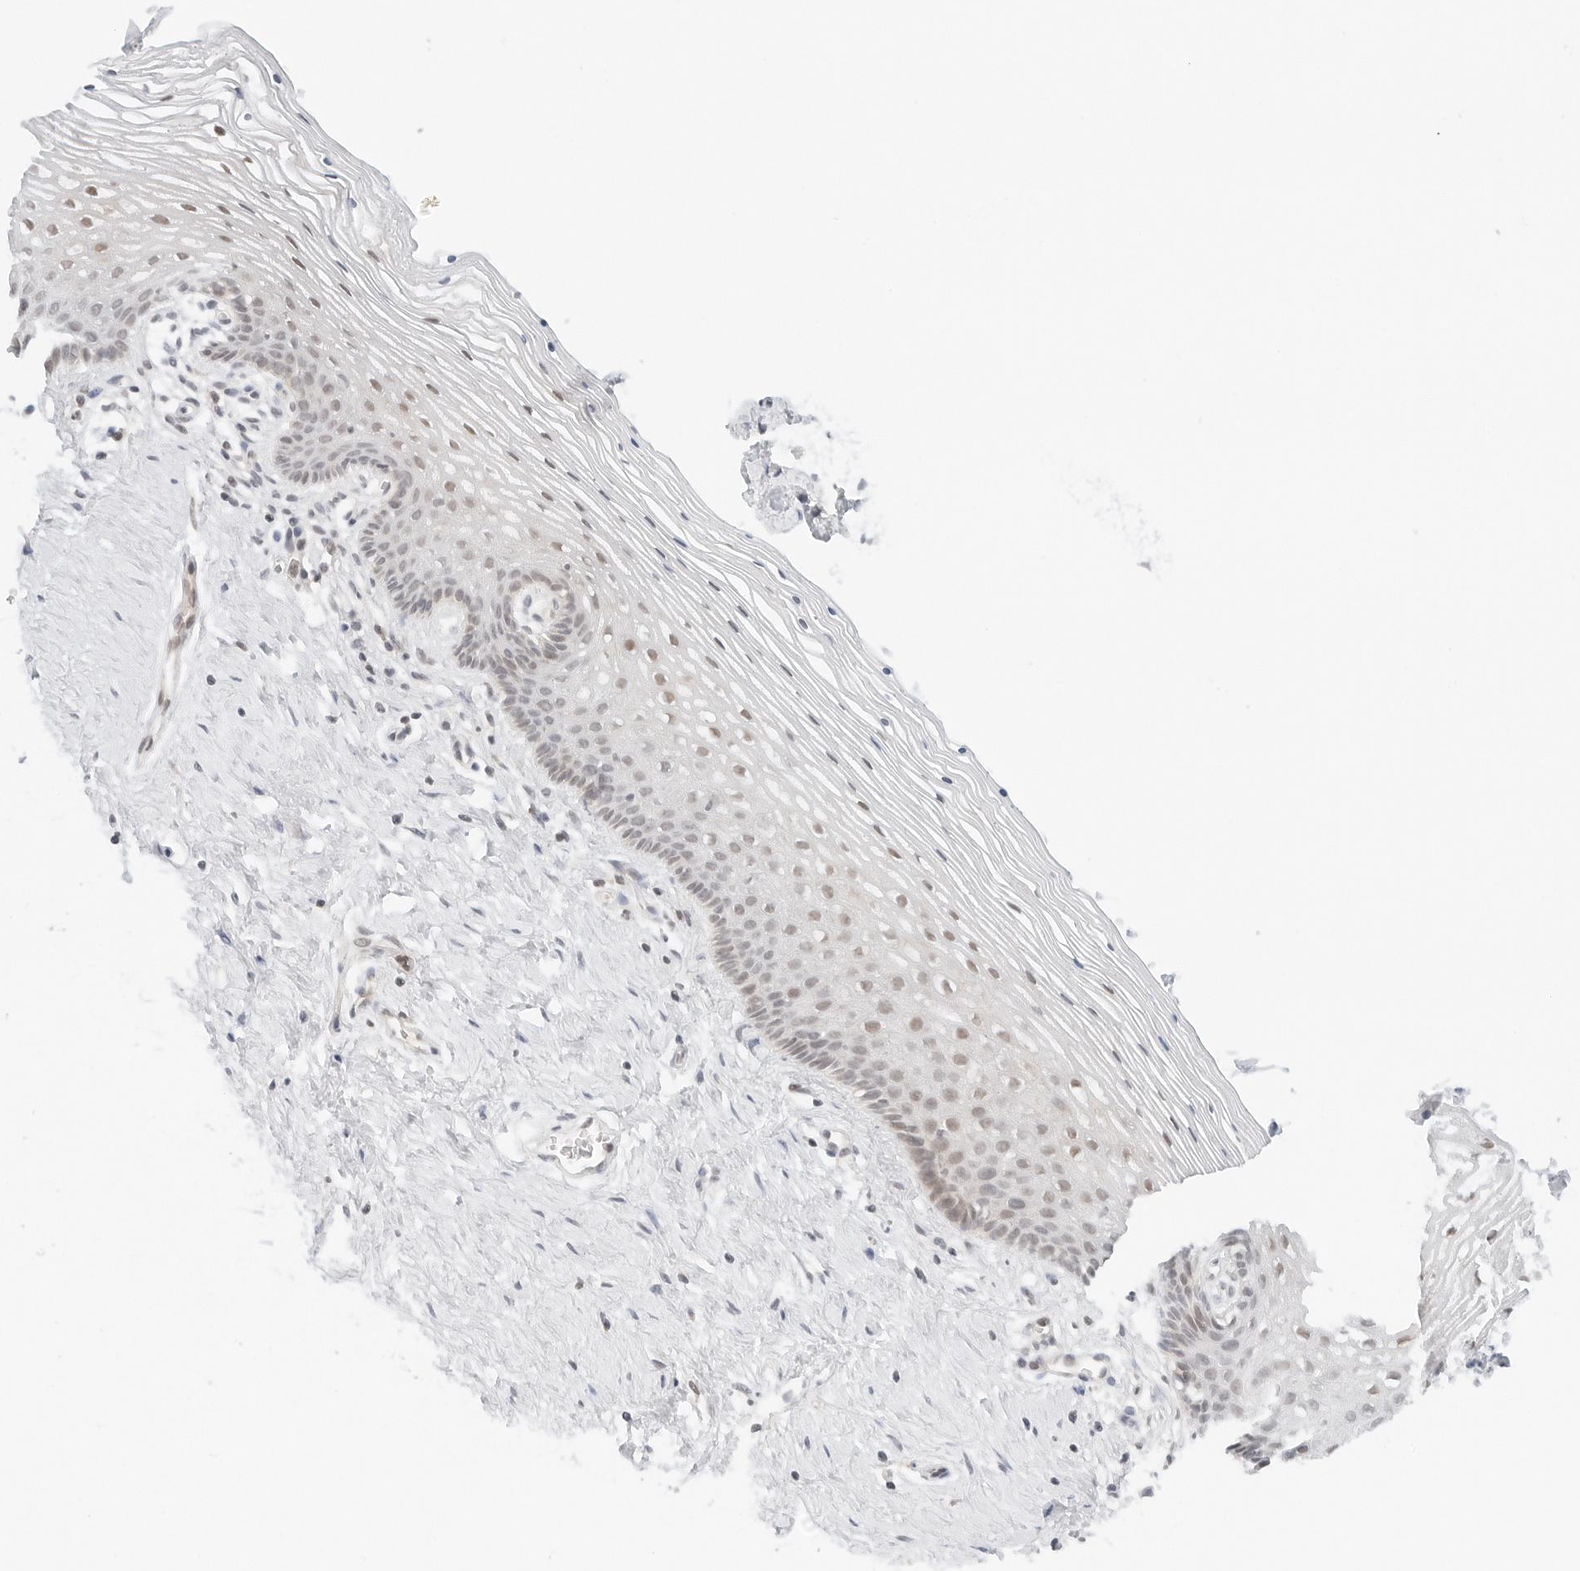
{"staining": {"intensity": "weak", "quantity": "<25%", "location": "nuclear"}, "tissue": "vagina", "cell_type": "Squamous epithelial cells", "image_type": "normal", "snomed": [{"axis": "morphology", "description": "Normal tissue, NOS"}, {"axis": "topography", "description": "Vagina"}], "caption": "Micrograph shows no protein staining in squamous epithelial cells of benign vagina. (DAB (3,3'-diaminobenzidine) immunohistochemistry, high magnification).", "gene": "NEO1", "patient": {"sex": "female", "age": 32}}